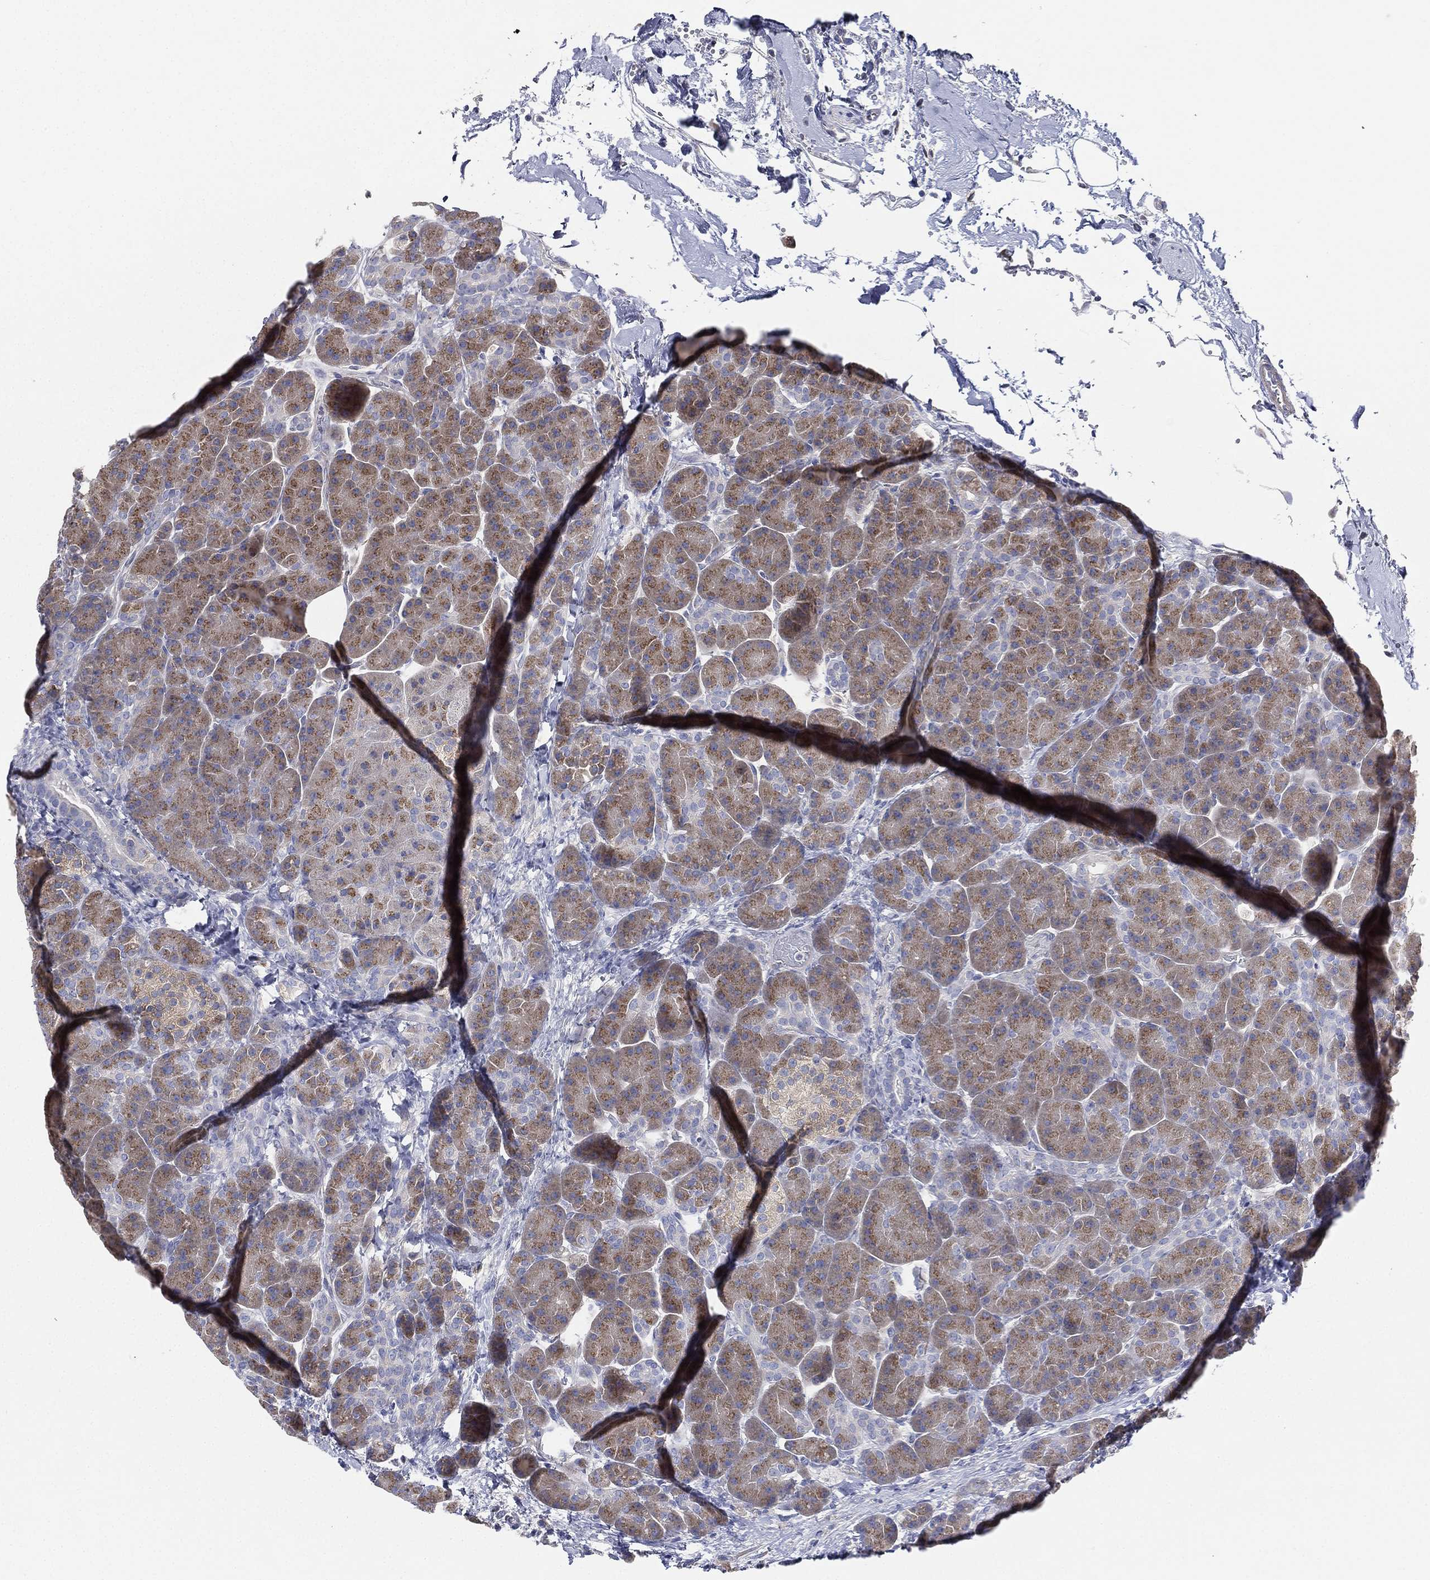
{"staining": {"intensity": "moderate", "quantity": ">75%", "location": "cytoplasmic/membranous"}, "tissue": "pancreas", "cell_type": "Exocrine glandular cells", "image_type": "normal", "snomed": [{"axis": "morphology", "description": "Normal tissue, NOS"}, {"axis": "topography", "description": "Pancreas"}], "caption": "High-power microscopy captured an IHC micrograph of unremarkable pancreas, revealing moderate cytoplasmic/membranous positivity in approximately >75% of exocrine glandular cells.", "gene": "ATP8A2", "patient": {"sex": "female", "age": 63}}